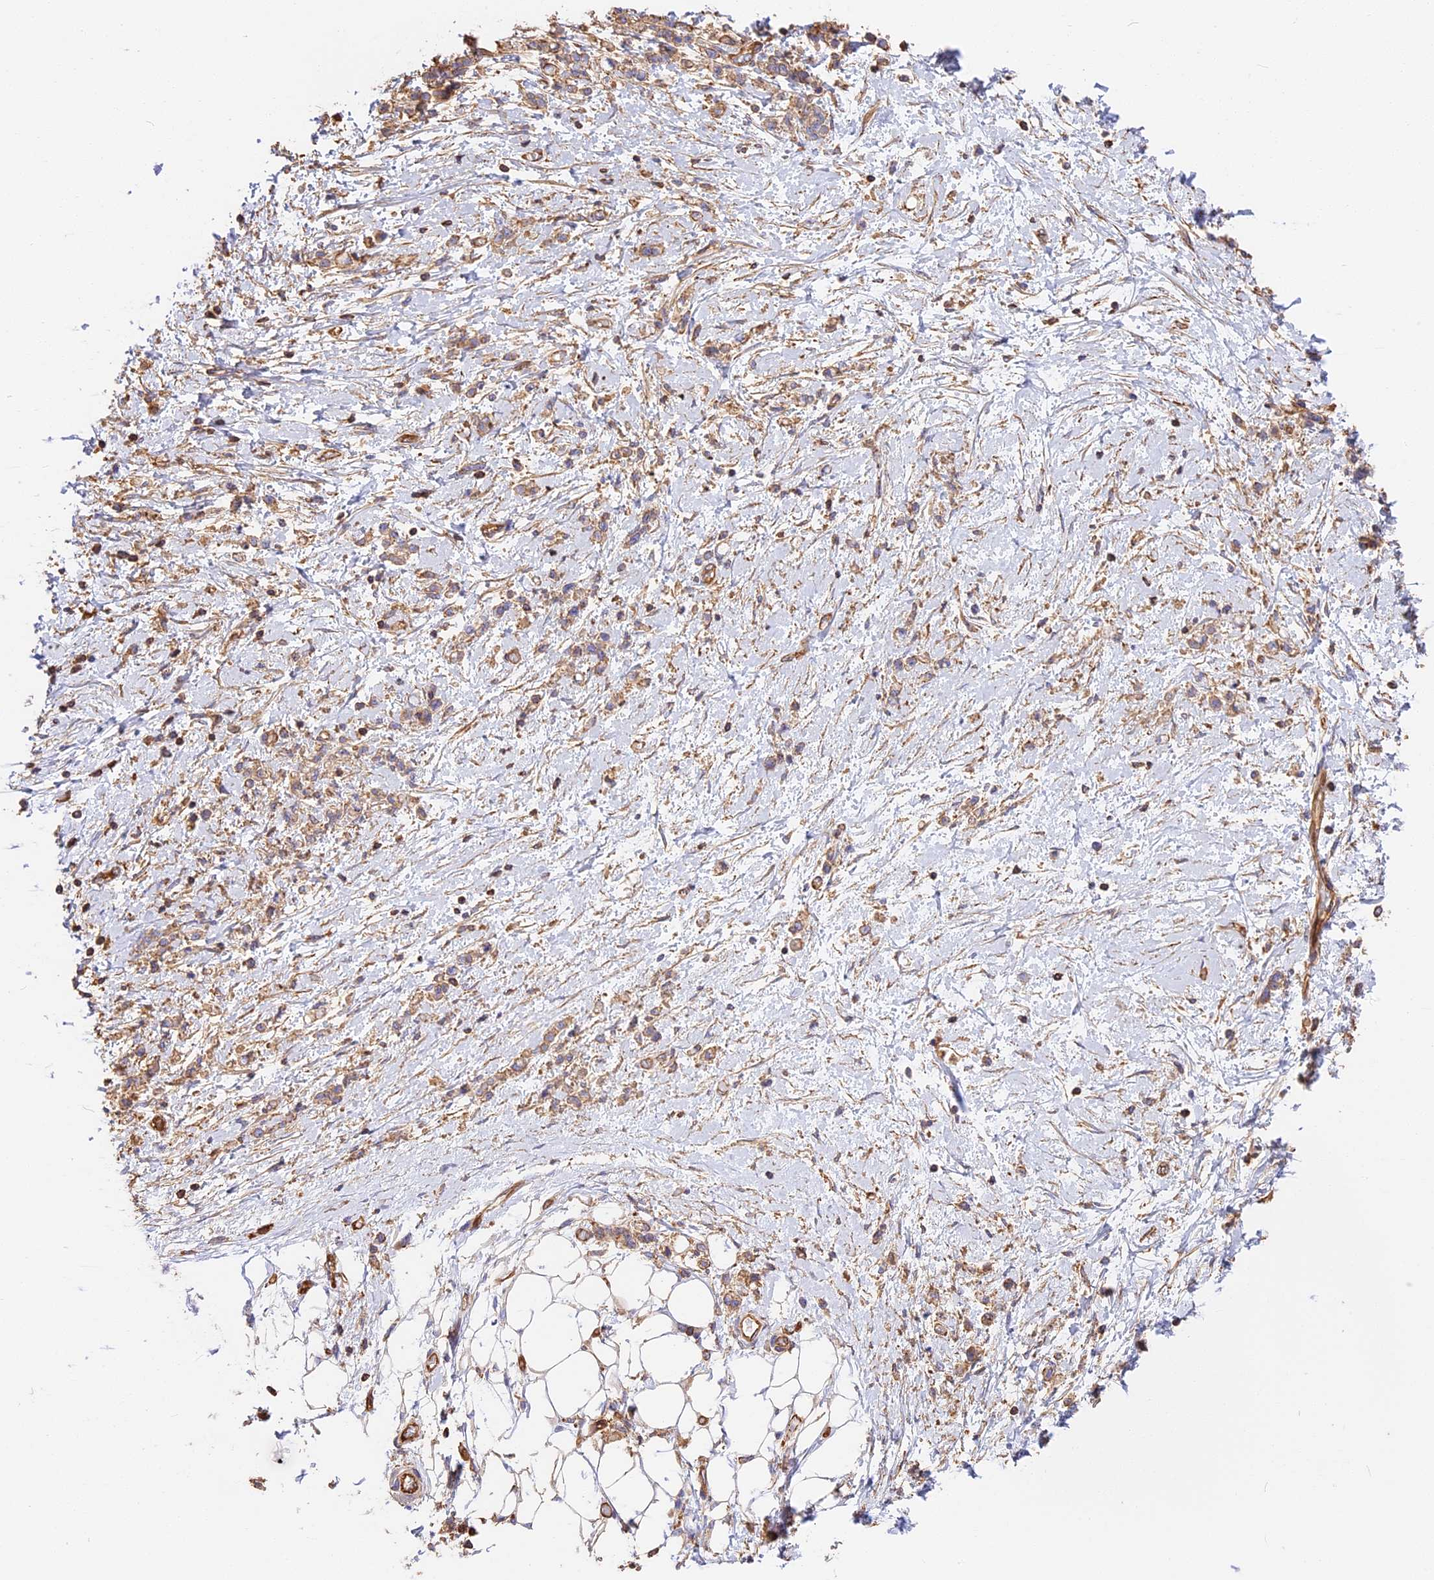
{"staining": {"intensity": "weak", "quantity": ">75%", "location": "cytoplasmic/membranous"}, "tissue": "stomach cancer", "cell_type": "Tumor cells", "image_type": "cancer", "snomed": [{"axis": "morphology", "description": "Adenocarcinoma, NOS"}, {"axis": "topography", "description": "Stomach"}], "caption": "Tumor cells reveal low levels of weak cytoplasmic/membranous expression in approximately >75% of cells in human stomach adenocarcinoma.", "gene": "VPS18", "patient": {"sex": "female", "age": 60}}